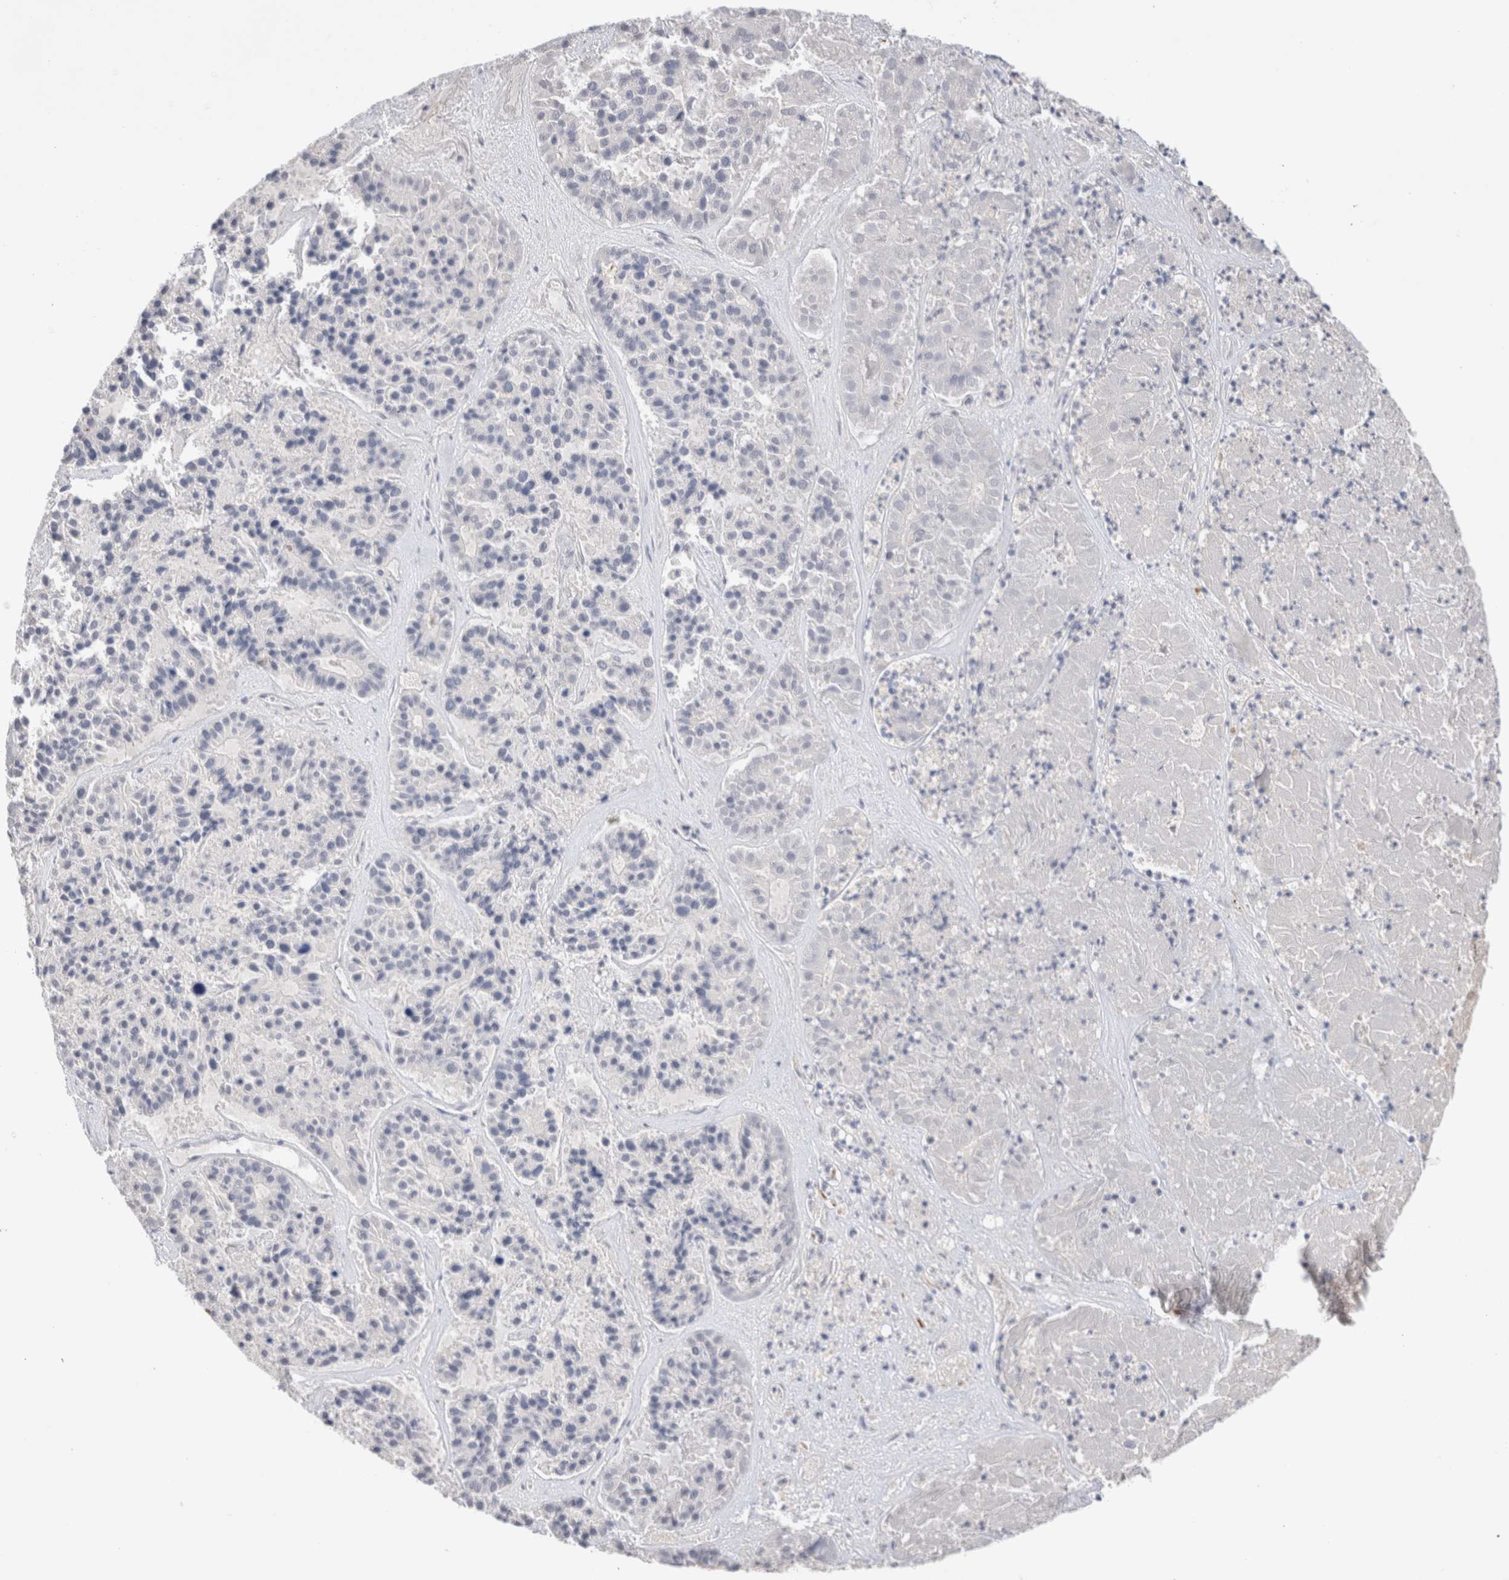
{"staining": {"intensity": "negative", "quantity": "none", "location": "none"}, "tissue": "pancreatic cancer", "cell_type": "Tumor cells", "image_type": "cancer", "snomed": [{"axis": "morphology", "description": "Adenocarcinoma, NOS"}, {"axis": "topography", "description": "Pancreas"}], "caption": "IHC of pancreatic adenocarcinoma shows no expression in tumor cells. Nuclei are stained in blue.", "gene": "HPGDS", "patient": {"sex": "male", "age": 50}}